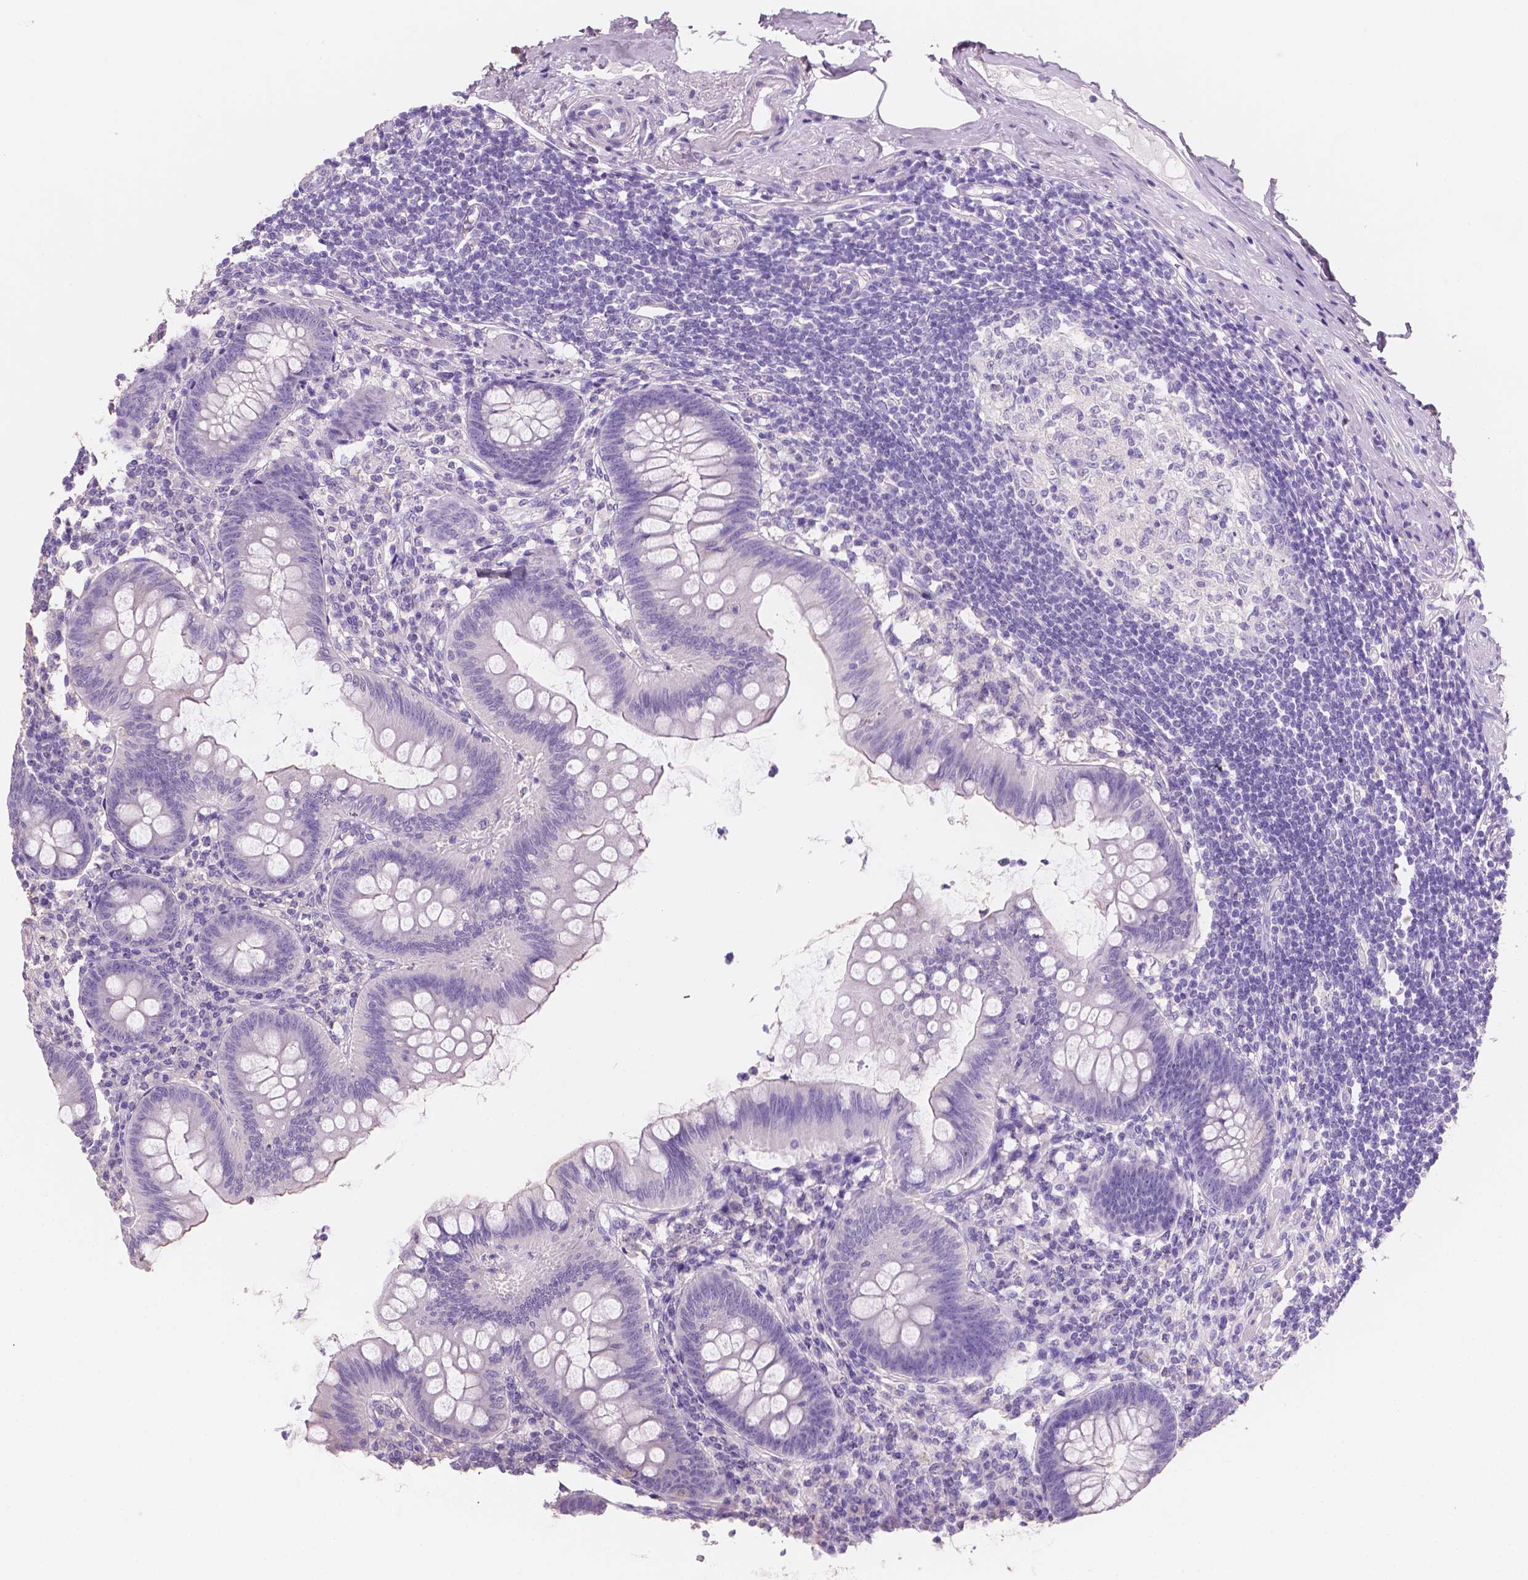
{"staining": {"intensity": "negative", "quantity": "none", "location": "none"}, "tissue": "appendix", "cell_type": "Glandular cells", "image_type": "normal", "snomed": [{"axis": "morphology", "description": "Normal tissue, NOS"}, {"axis": "topography", "description": "Appendix"}], "caption": "DAB immunohistochemical staining of benign human appendix displays no significant expression in glandular cells.", "gene": "SBSN", "patient": {"sex": "female", "age": 57}}